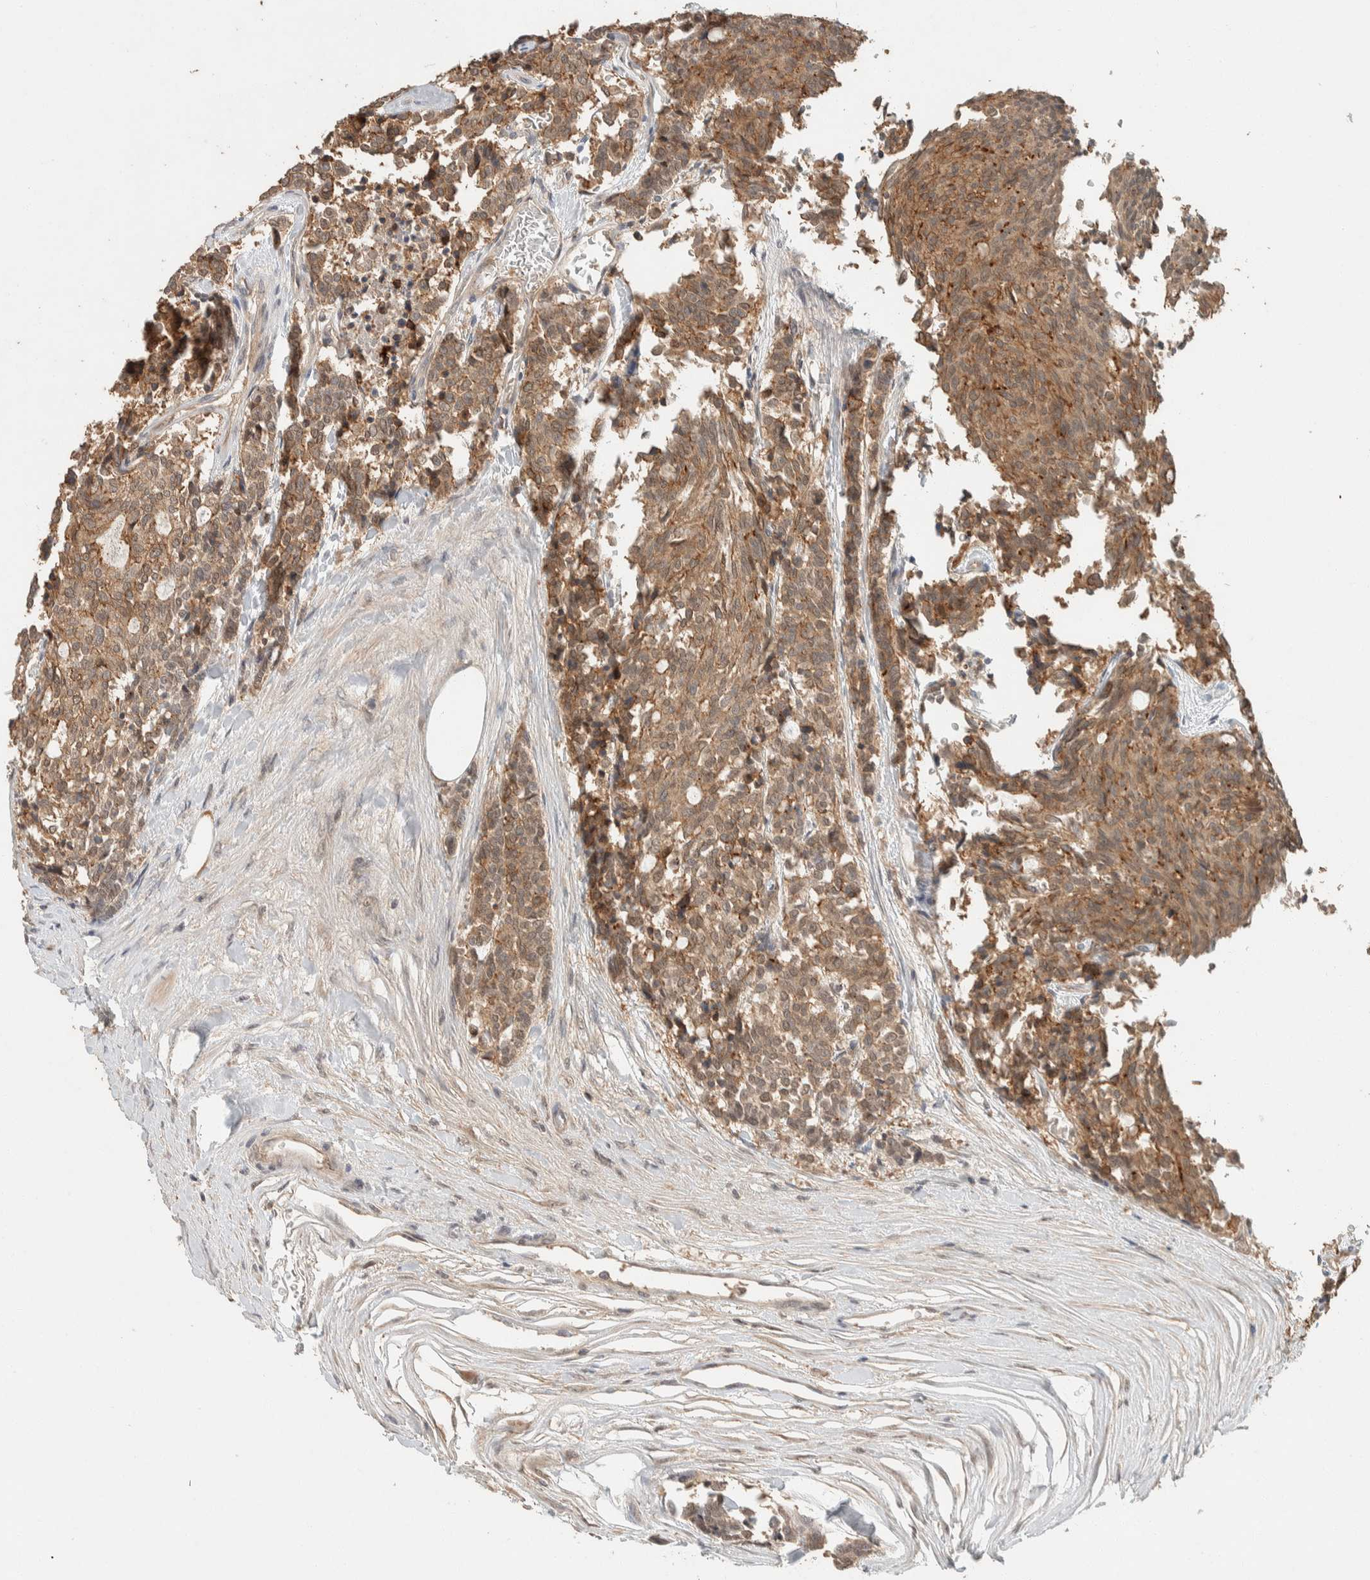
{"staining": {"intensity": "moderate", "quantity": ">75%", "location": "cytoplasmic/membranous"}, "tissue": "carcinoid", "cell_type": "Tumor cells", "image_type": "cancer", "snomed": [{"axis": "morphology", "description": "Carcinoid, malignant, NOS"}, {"axis": "topography", "description": "Pancreas"}], "caption": "This histopathology image exhibits IHC staining of human carcinoid, with medium moderate cytoplasmic/membranous positivity in approximately >75% of tumor cells.", "gene": "ZNF567", "patient": {"sex": "female", "age": 54}}